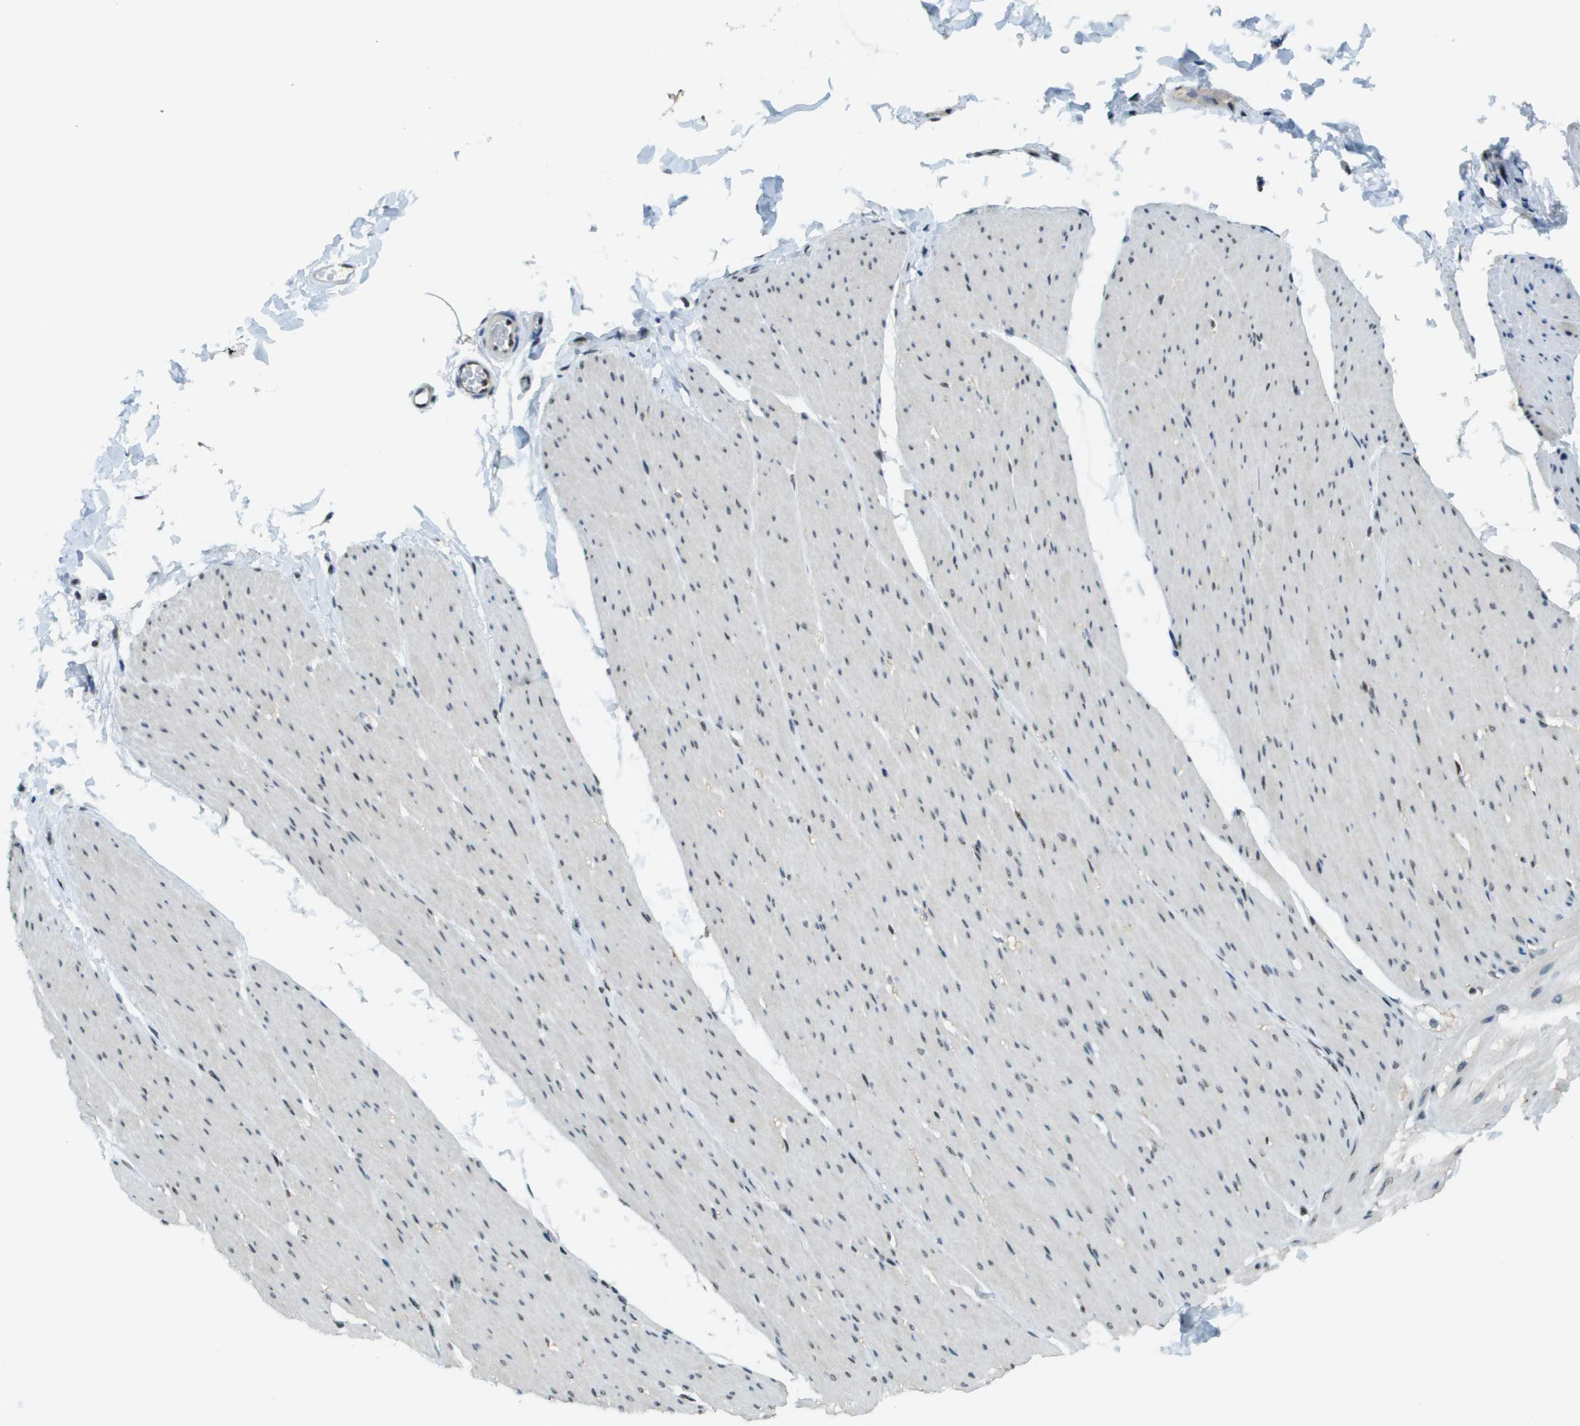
{"staining": {"intensity": "negative", "quantity": "none", "location": "none"}, "tissue": "smooth muscle", "cell_type": "Smooth muscle cells", "image_type": "normal", "snomed": [{"axis": "morphology", "description": "Normal tissue, NOS"}, {"axis": "topography", "description": "Smooth muscle"}, {"axis": "topography", "description": "Colon"}], "caption": "High magnification brightfield microscopy of benign smooth muscle stained with DAB (brown) and counterstained with hematoxylin (blue): smooth muscle cells show no significant staining.", "gene": "SP100", "patient": {"sex": "male", "age": 67}}